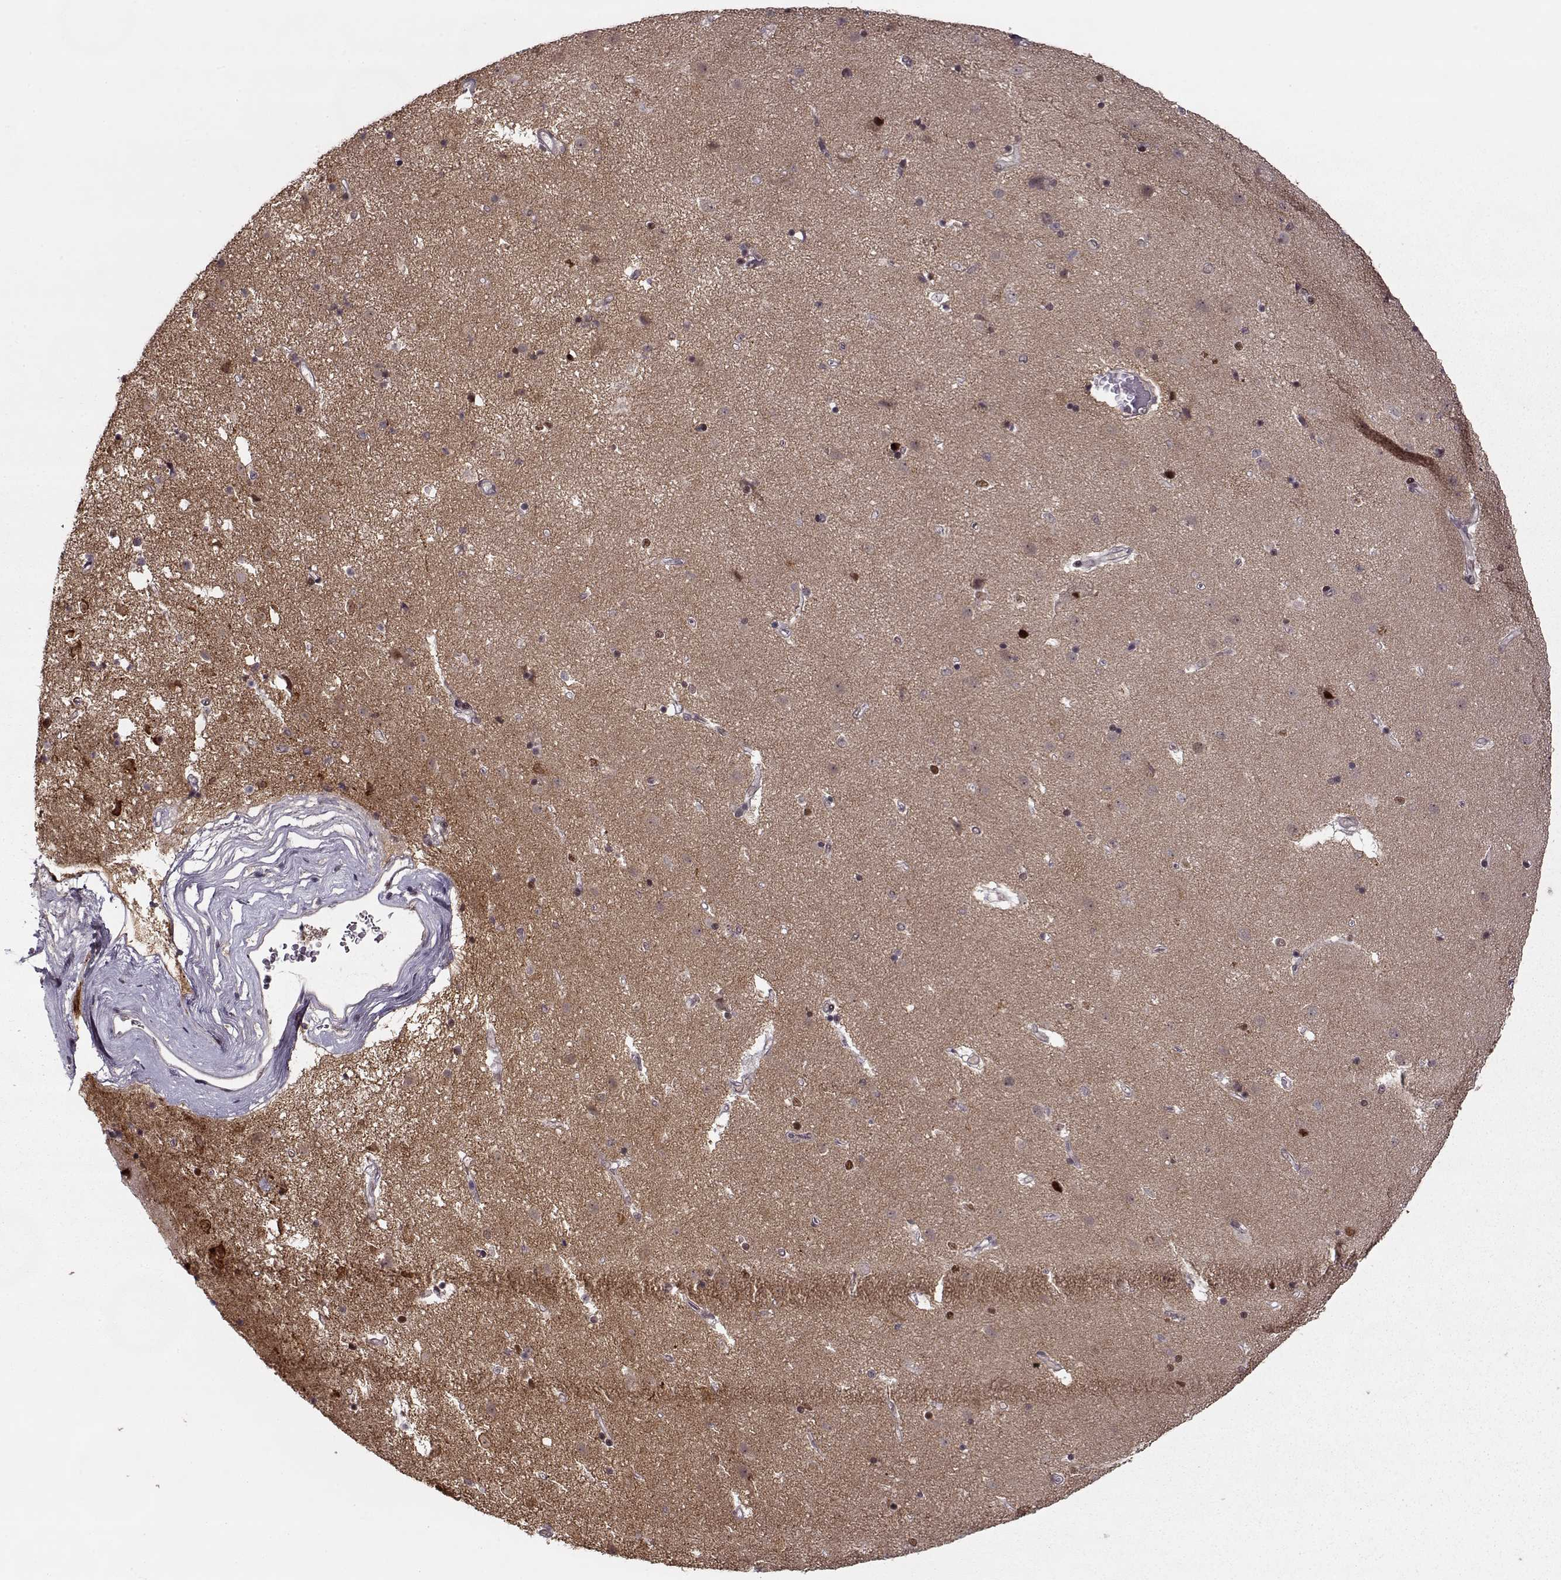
{"staining": {"intensity": "negative", "quantity": "none", "location": "none"}, "tissue": "caudate", "cell_type": "Glial cells", "image_type": "normal", "snomed": [{"axis": "morphology", "description": "Normal tissue, NOS"}, {"axis": "topography", "description": "Lateral ventricle wall"}], "caption": "Glial cells are negative for protein expression in unremarkable human caudate. The staining is performed using DAB brown chromogen with nuclei counter-stained in using hematoxylin.", "gene": "DENND4B", "patient": {"sex": "female", "age": 71}}